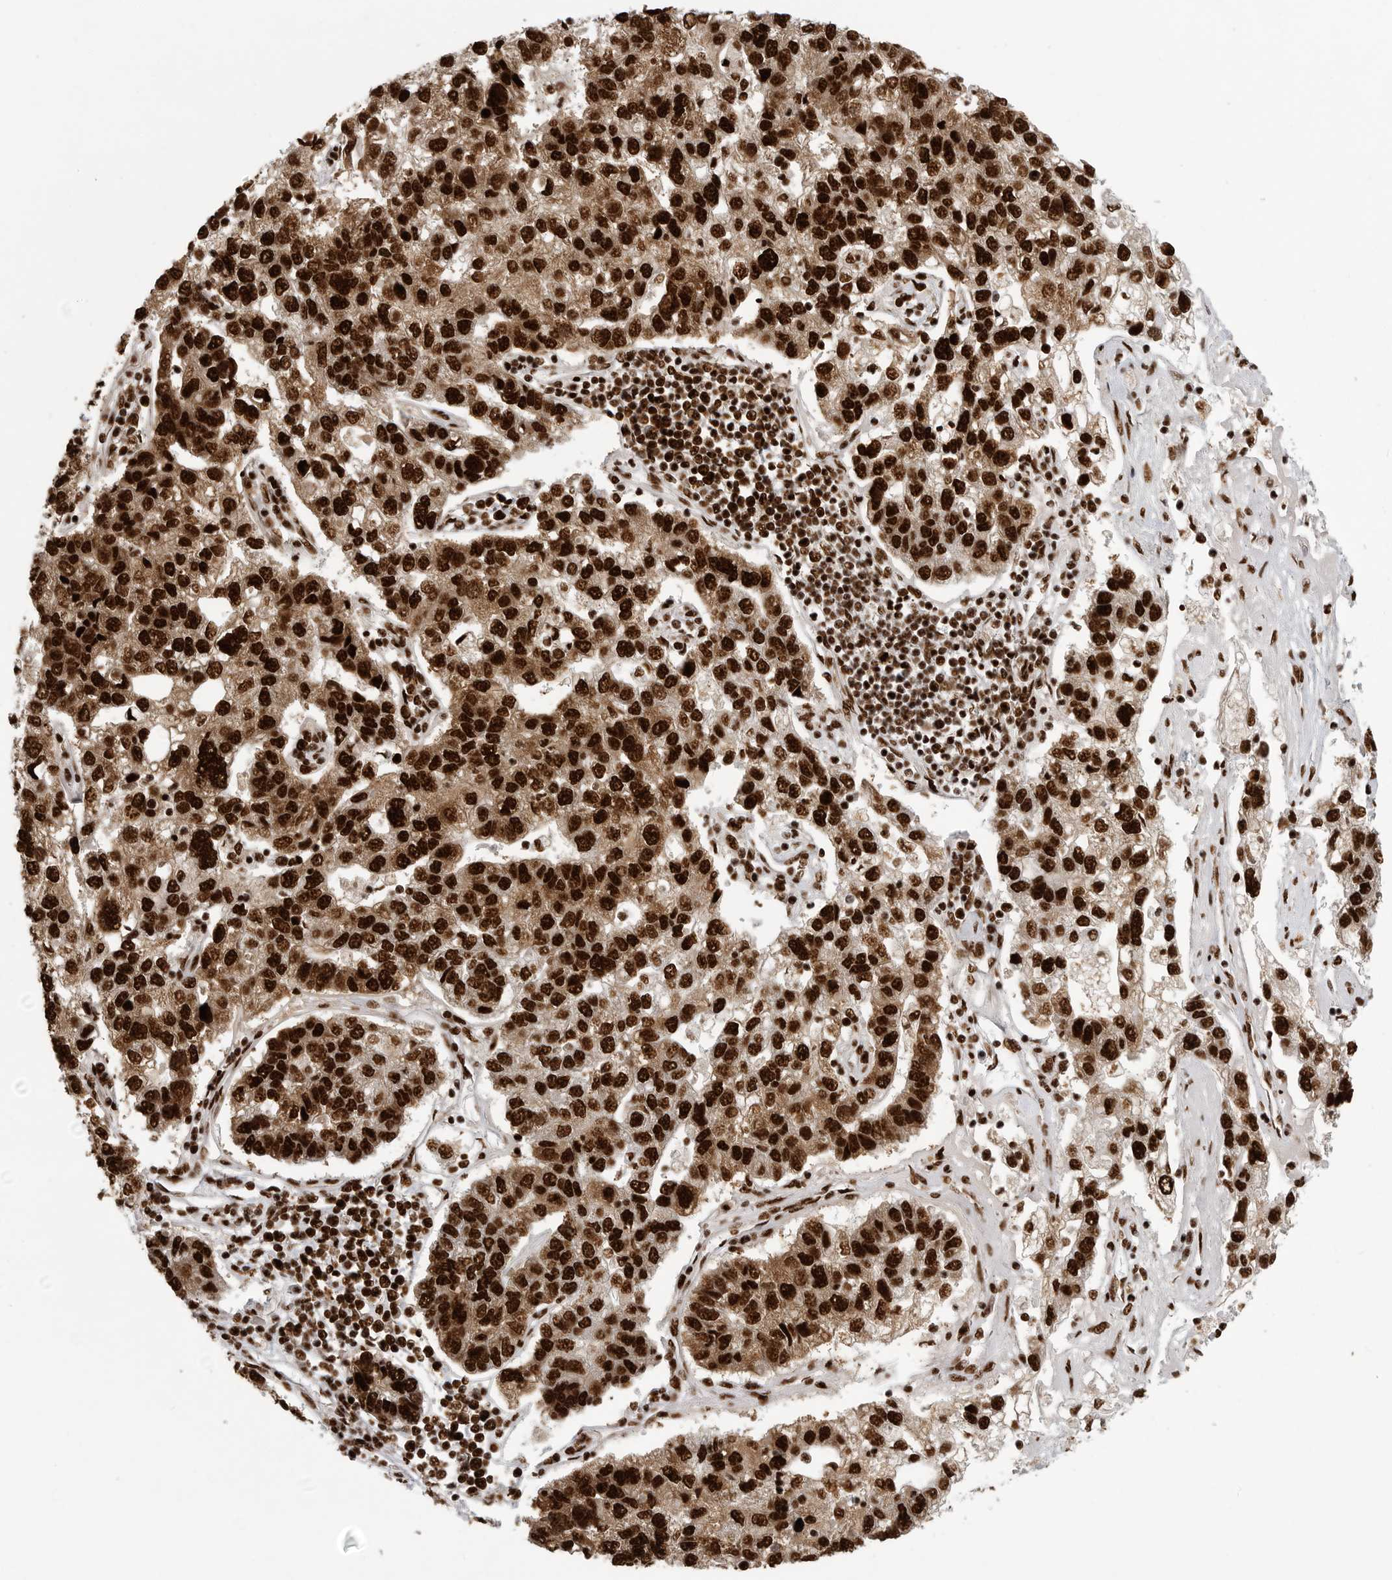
{"staining": {"intensity": "strong", "quantity": ">75%", "location": "nuclear"}, "tissue": "pancreatic cancer", "cell_type": "Tumor cells", "image_type": "cancer", "snomed": [{"axis": "morphology", "description": "Adenocarcinoma, NOS"}, {"axis": "topography", "description": "Pancreas"}], "caption": "Protein expression analysis of pancreatic cancer exhibits strong nuclear staining in about >75% of tumor cells.", "gene": "BCLAF1", "patient": {"sex": "female", "age": 61}}